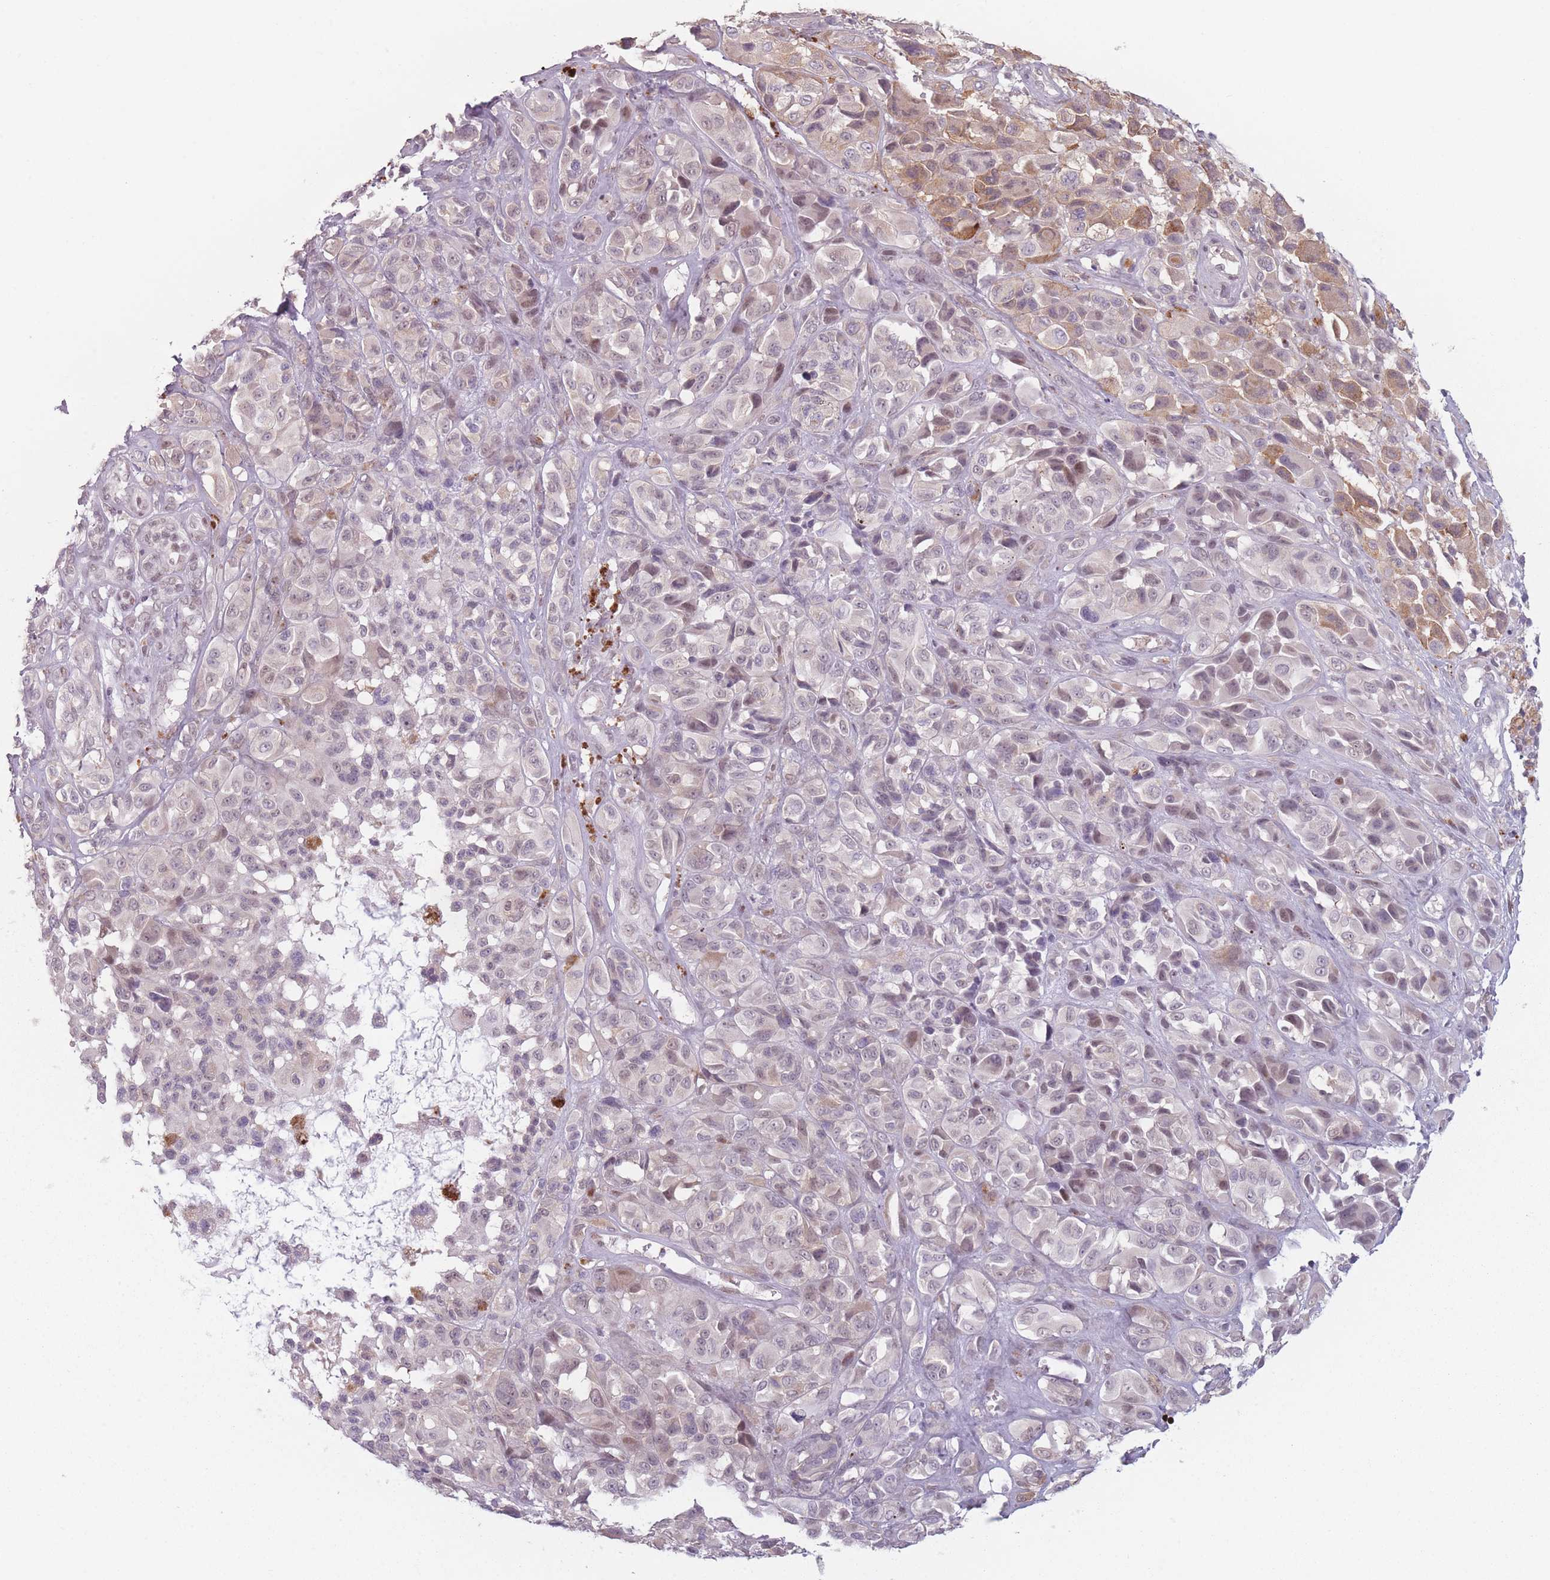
{"staining": {"intensity": "moderate", "quantity": "<25%", "location": "cytoplasmic/membranous,nuclear"}, "tissue": "melanoma", "cell_type": "Tumor cells", "image_type": "cancer", "snomed": [{"axis": "morphology", "description": "Malignant melanoma, NOS"}, {"axis": "topography", "description": "Skin of trunk"}], "caption": "IHC photomicrograph of neoplastic tissue: malignant melanoma stained using immunohistochemistry (IHC) reveals low levels of moderate protein expression localized specifically in the cytoplasmic/membranous and nuclear of tumor cells, appearing as a cytoplasmic/membranous and nuclear brown color.", "gene": "OR10C1", "patient": {"sex": "male", "age": 71}}